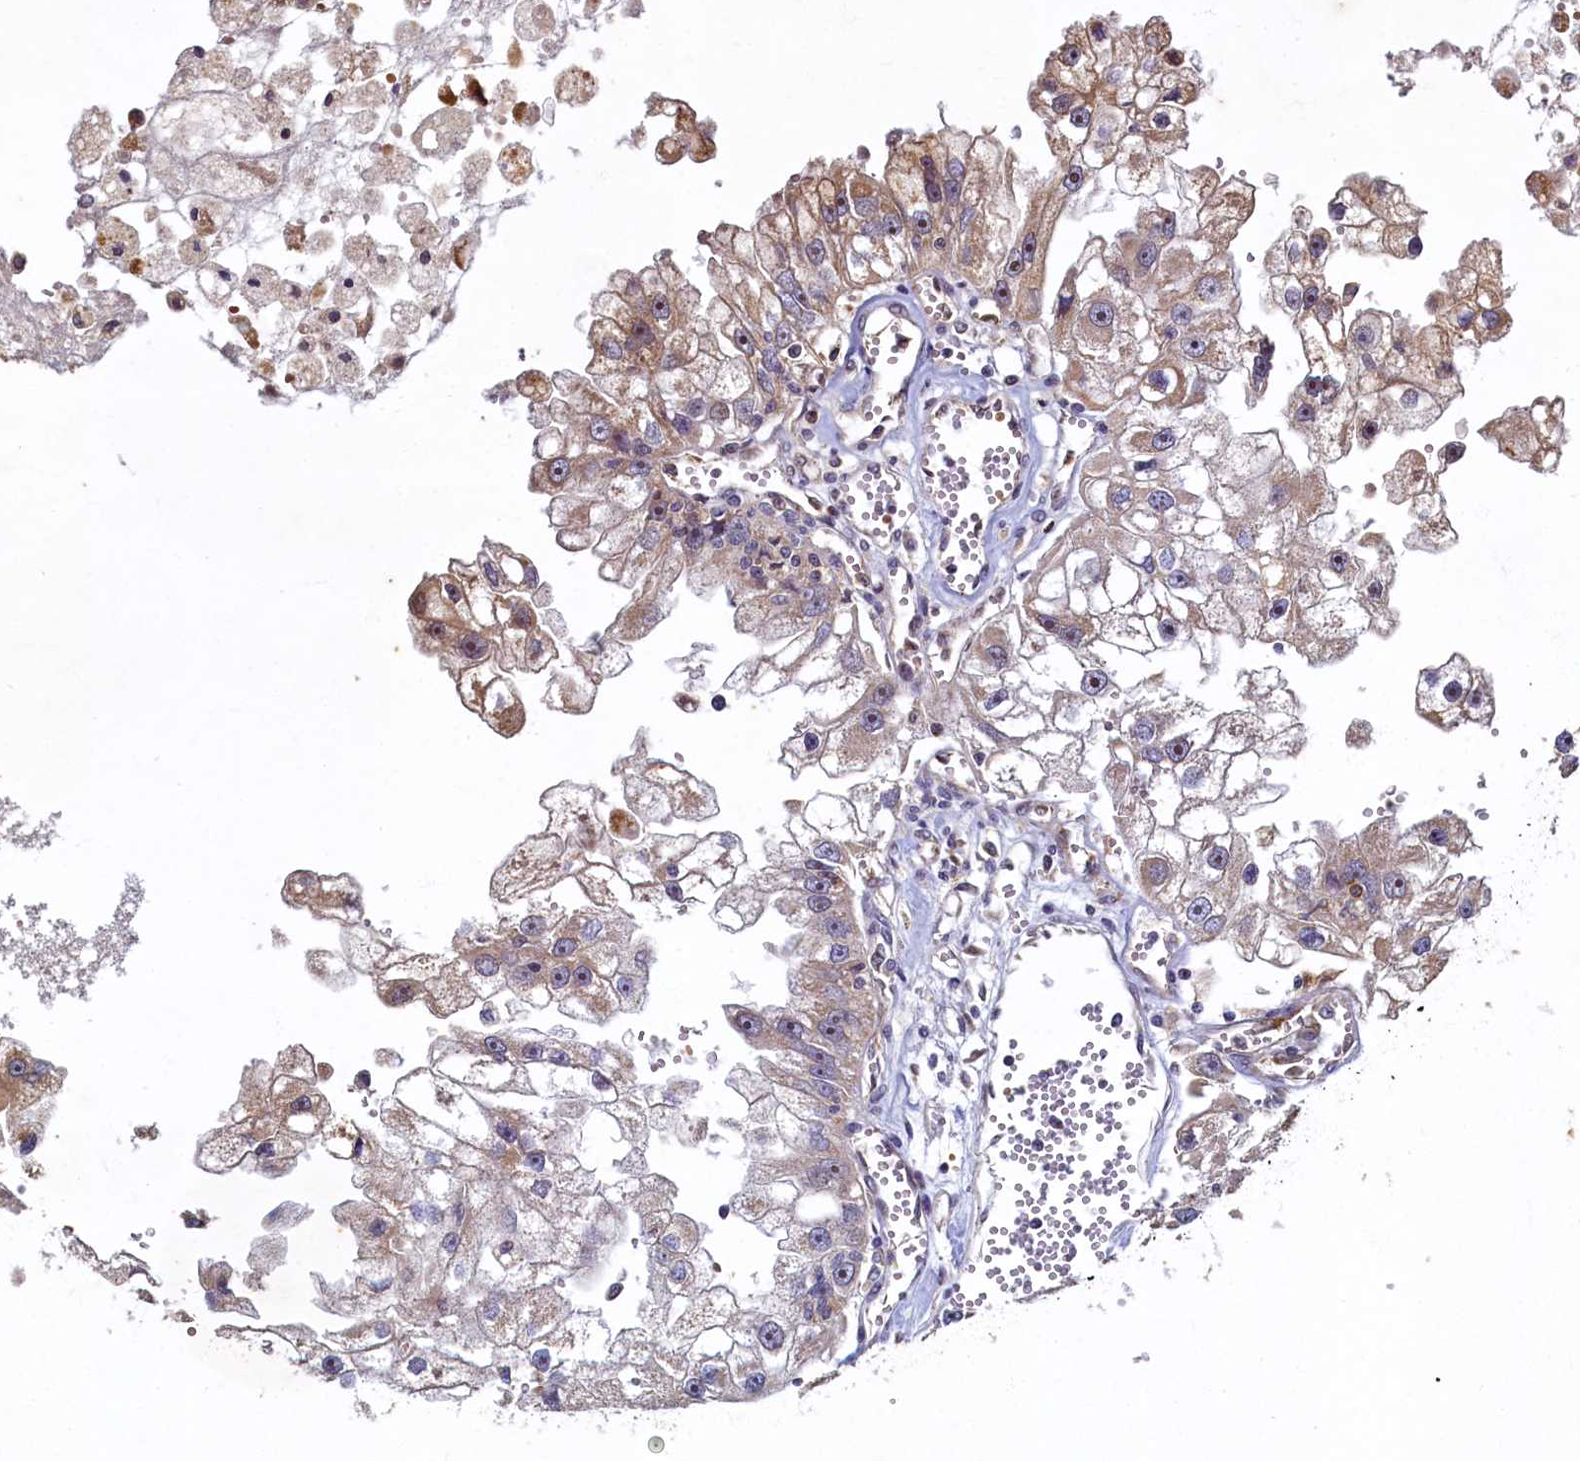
{"staining": {"intensity": "weak", "quantity": "25%-75%", "location": "cytoplasmic/membranous"}, "tissue": "renal cancer", "cell_type": "Tumor cells", "image_type": "cancer", "snomed": [{"axis": "morphology", "description": "Adenocarcinoma, NOS"}, {"axis": "topography", "description": "Kidney"}], "caption": "Adenocarcinoma (renal) stained with a brown dye exhibits weak cytoplasmic/membranous positive staining in about 25%-75% of tumor cells.", "gene": "CEP20", "patient": {"sex": "male", "age": 63}}